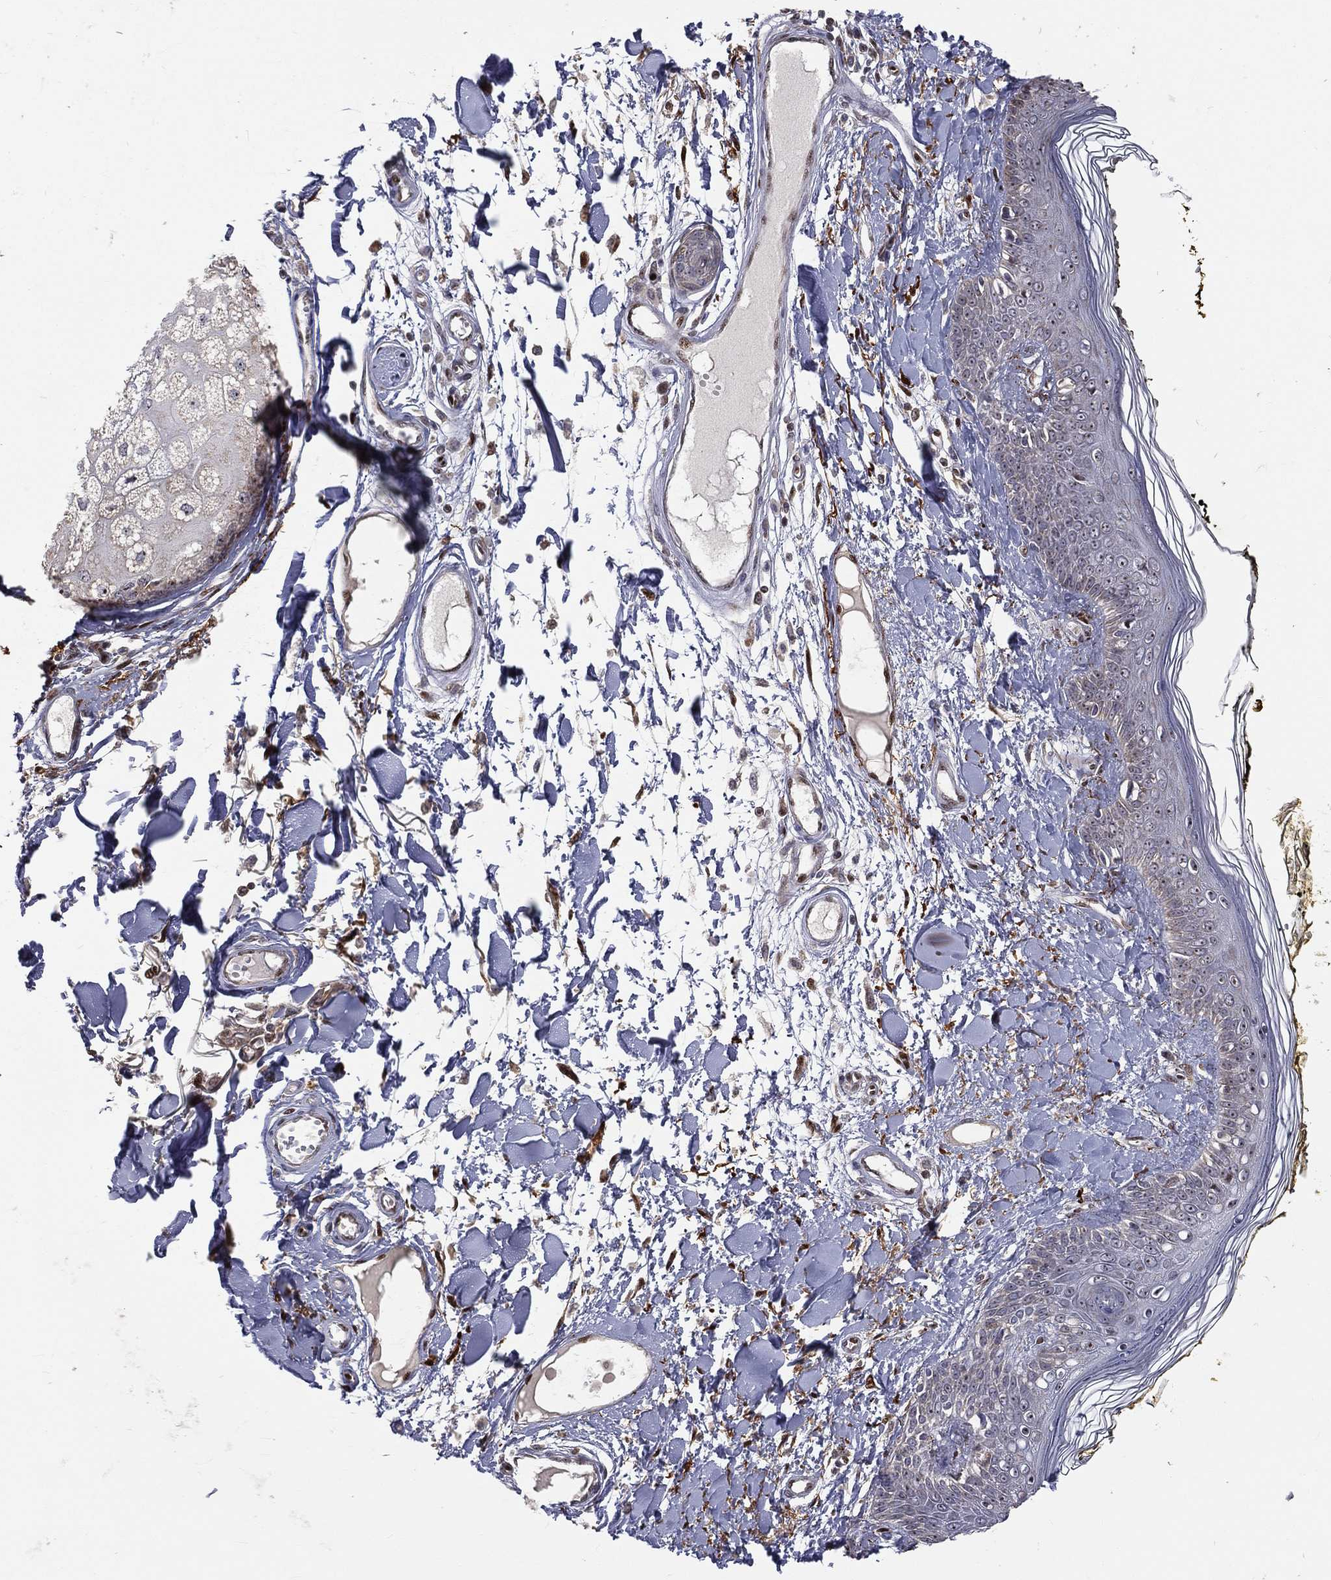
{"staining": {"intensity": "negative", "quantity": "none", "location": "none"}, "tissue": "skin", "cell_type": "Fibroblasts", "image_type": "normal", "snomed": [{"axis": "morphology", "description": "Normal tissue, NOS"}, {"axis": "topography", "description": "Skin"}], "caption": "Immunohistochemistry (IHC) of unremarkable skin demonstrates no positivity in fibroblasts. Brightfield microscopy of immunohistochemistry stained with DAB (3,3'-diaminobenzidine) (brown) and hematoxylin (blue), captured at high magnification.", "gene": "ZEB1", "patient": {"sex": "male", "age": 76}}